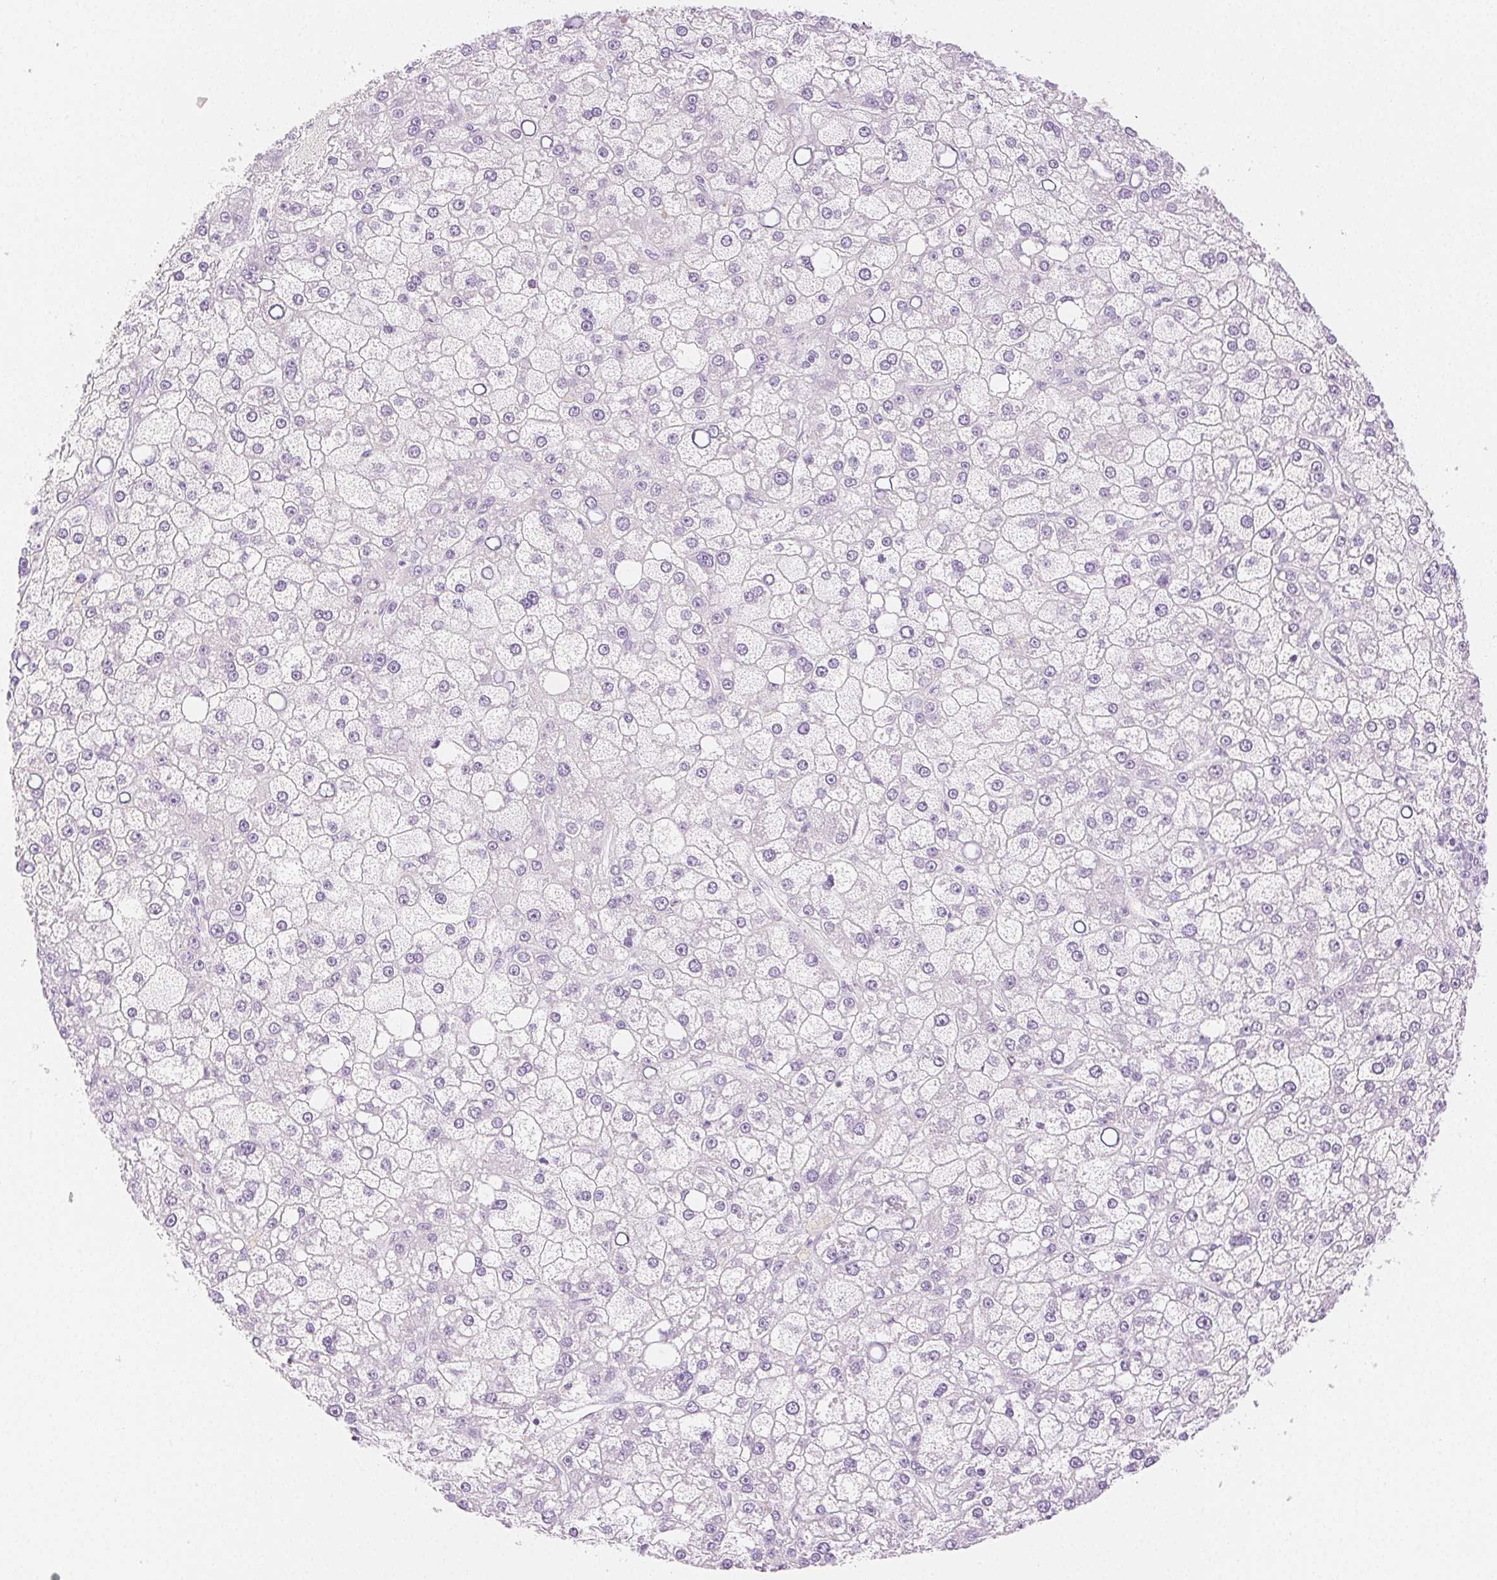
{"staining": {"intensity": "negative", "quantity": "none", "location": "none"}, "tissue": "liver cancer", "cell_type": "Tumor cells", "image_type": "cancer", "snomed": [{"axis": "morphology", "description": "Carcinoma, Hepatocellular, NOS"}, {"axis": "topography", "description": "Liver"}], "caption": "Tumor cells are negative for protein expression in human liver hepatocellular carcinoma. (Stains: DAB (3,3'-diaminobenzidine) IHC with hematoxylin counter stain, Microscopy: brightfield microscopy at high magnification).", "gene": "SPACA4", "patient": {"sex": "male", "age": 67}}